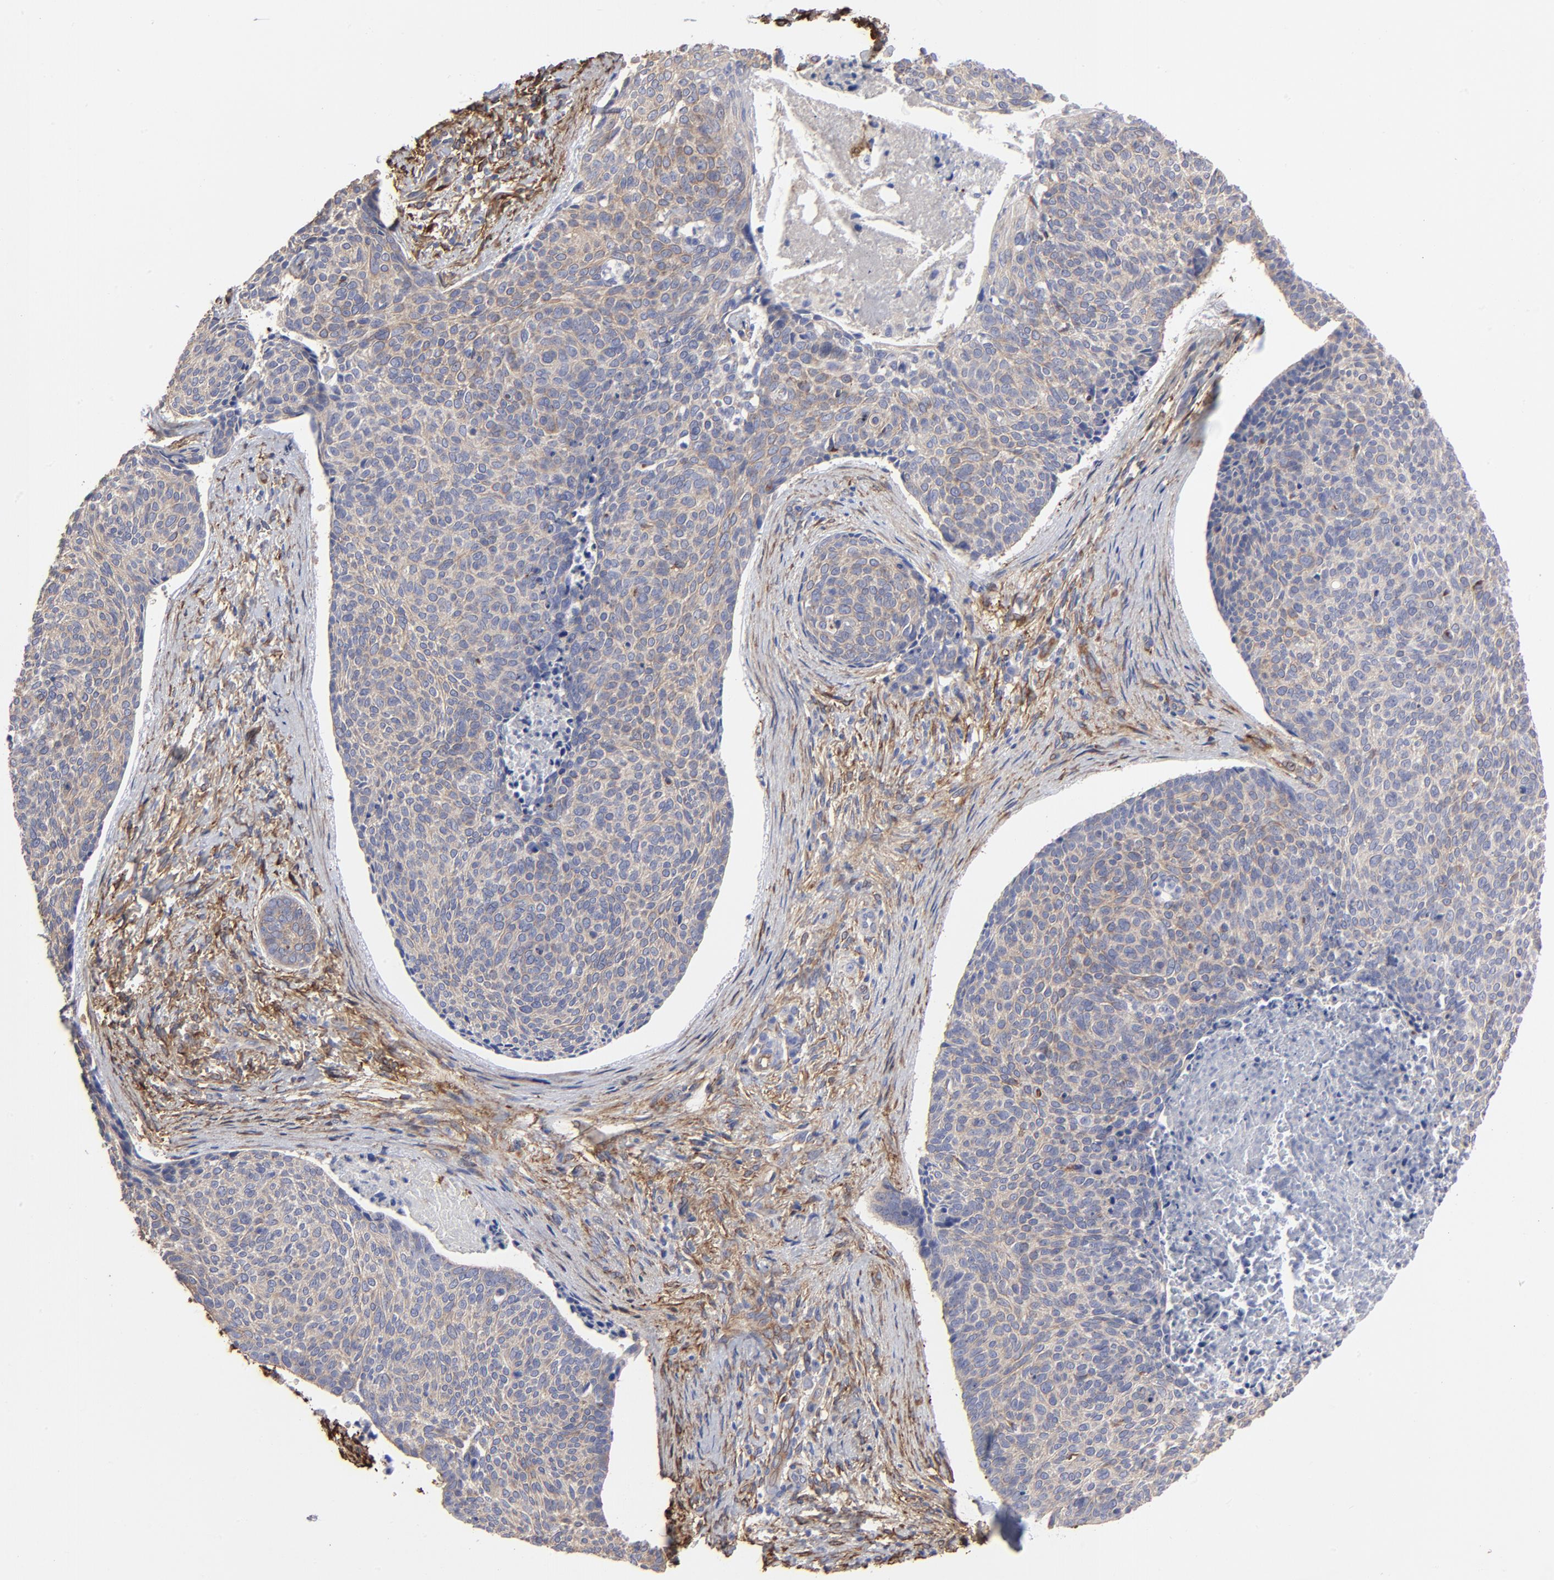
{"staining": {"intensity": "weak", "quantity": ">75%", "location": "cytoplasmic/membranous"}, "tissue": "skin cancer", "cell_type": "Tumor cells", "image_type": "cancer", "snomed": [{"axis": "morphology", "description": "Normal tissue, NOS"}, {"axis": "morphology", "description": "Basal cell carcinoma"}, {"axis": "topography", "description": "Skin"}], "caption": "There is low levels of weak cytoplasmic/membranous staining in tumor cells of skin cancer, as demonstrated by immunohistochemical staining (brown color).", "gene": "CILP", "patient": {"sex": "female", "age": 57}}